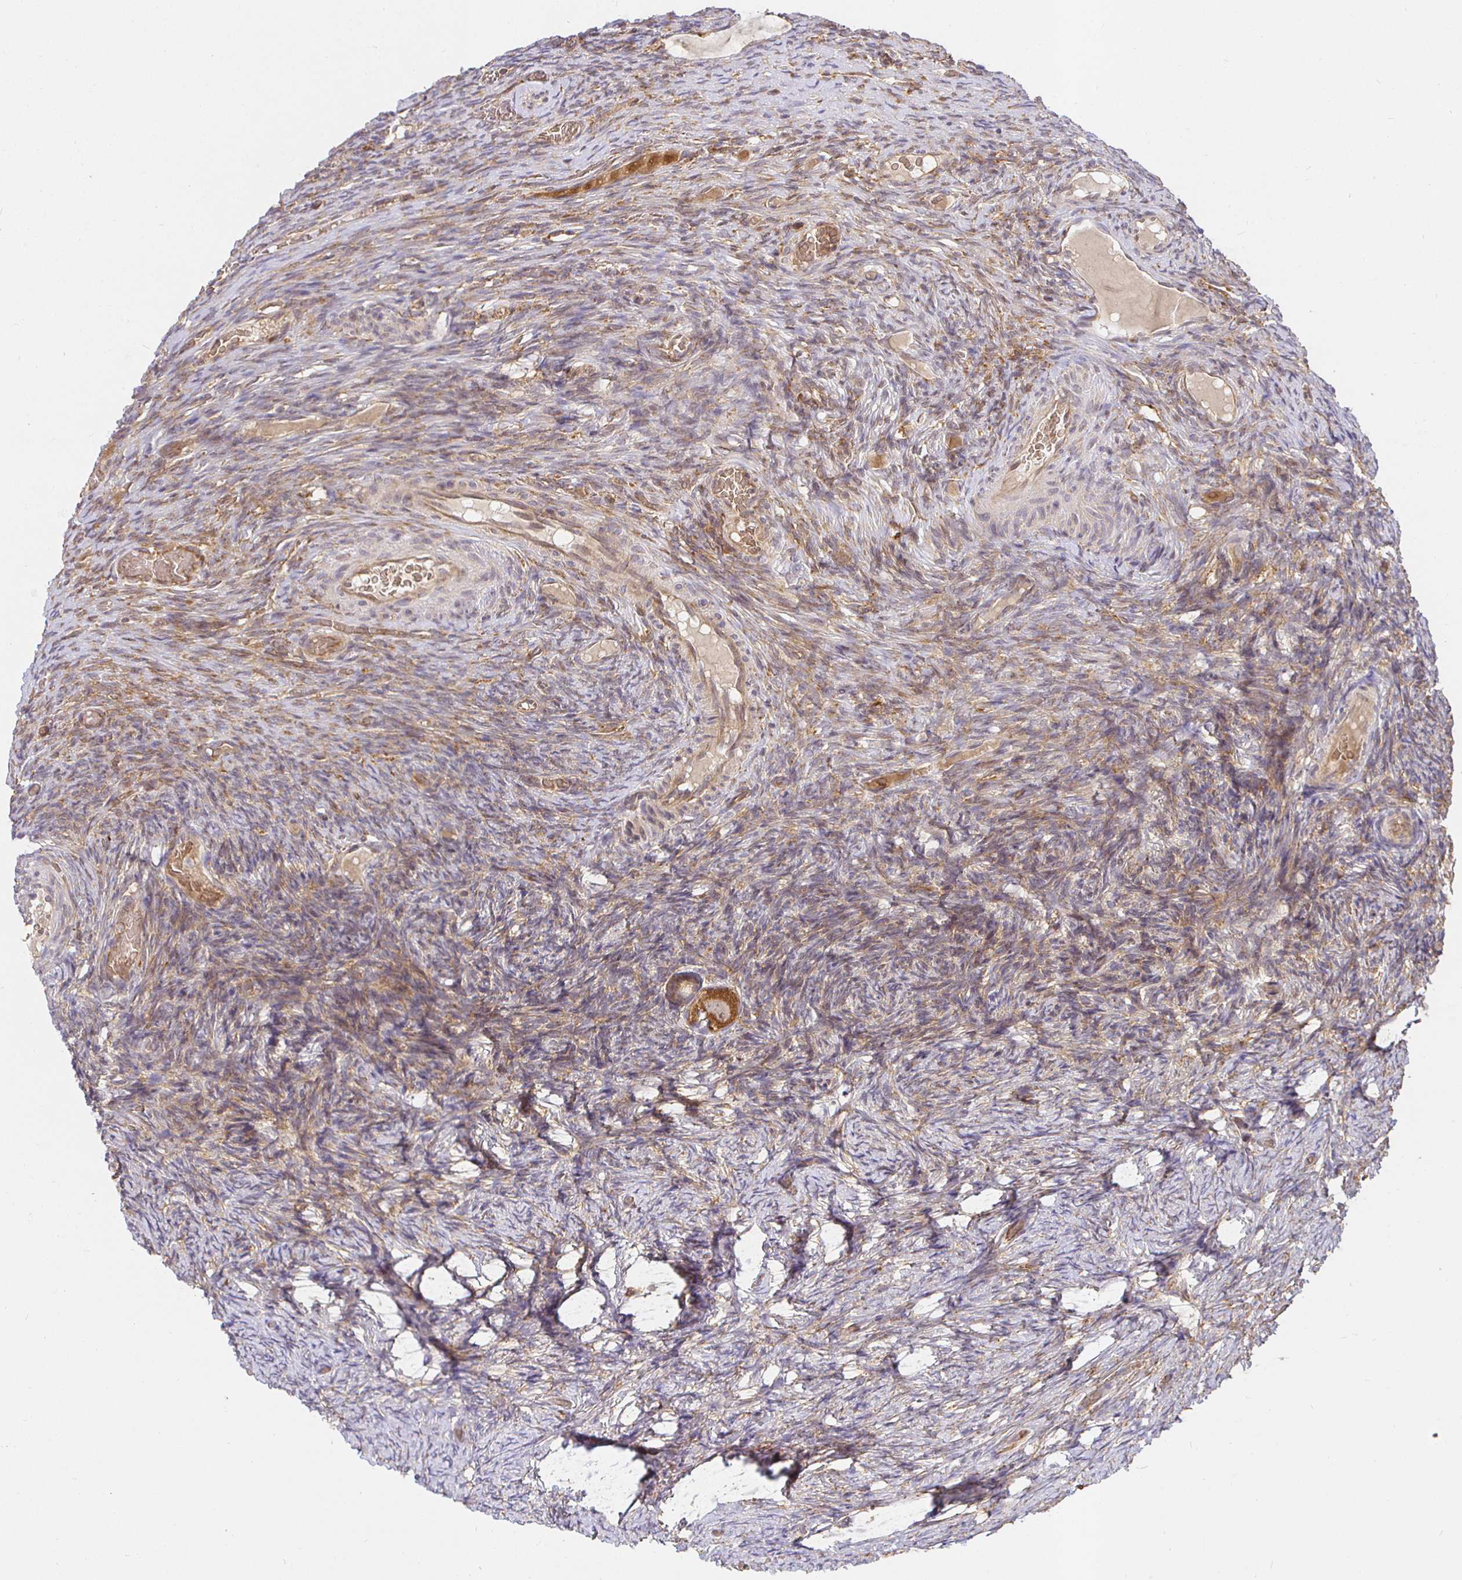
{"staining": {"intensity": "strong", "quantity": ">75%", "location": "cytoplasmic/membranous"}, "tissue": "ovary", "cell_type": "Follicle cells", "image_type": "normal", "snomed": [{"axis": "morphology", "description": "Normal tissue, NOS"}, {"axis": "topography", "description": "Ovary"}], "caption": "IHC (DAB (3,3'-diaminobenzidine)) staining of normal human ovary exhibits strong cytoplasmic/membranous protein staining in about >75% of follicle cells. (DAB (3,3'-diaminobenzidine) IHC, brown staining for protein, blue staining for nuclei).", "gene": "IRAK1", "patient": {"sex": "female", "age": 34}}